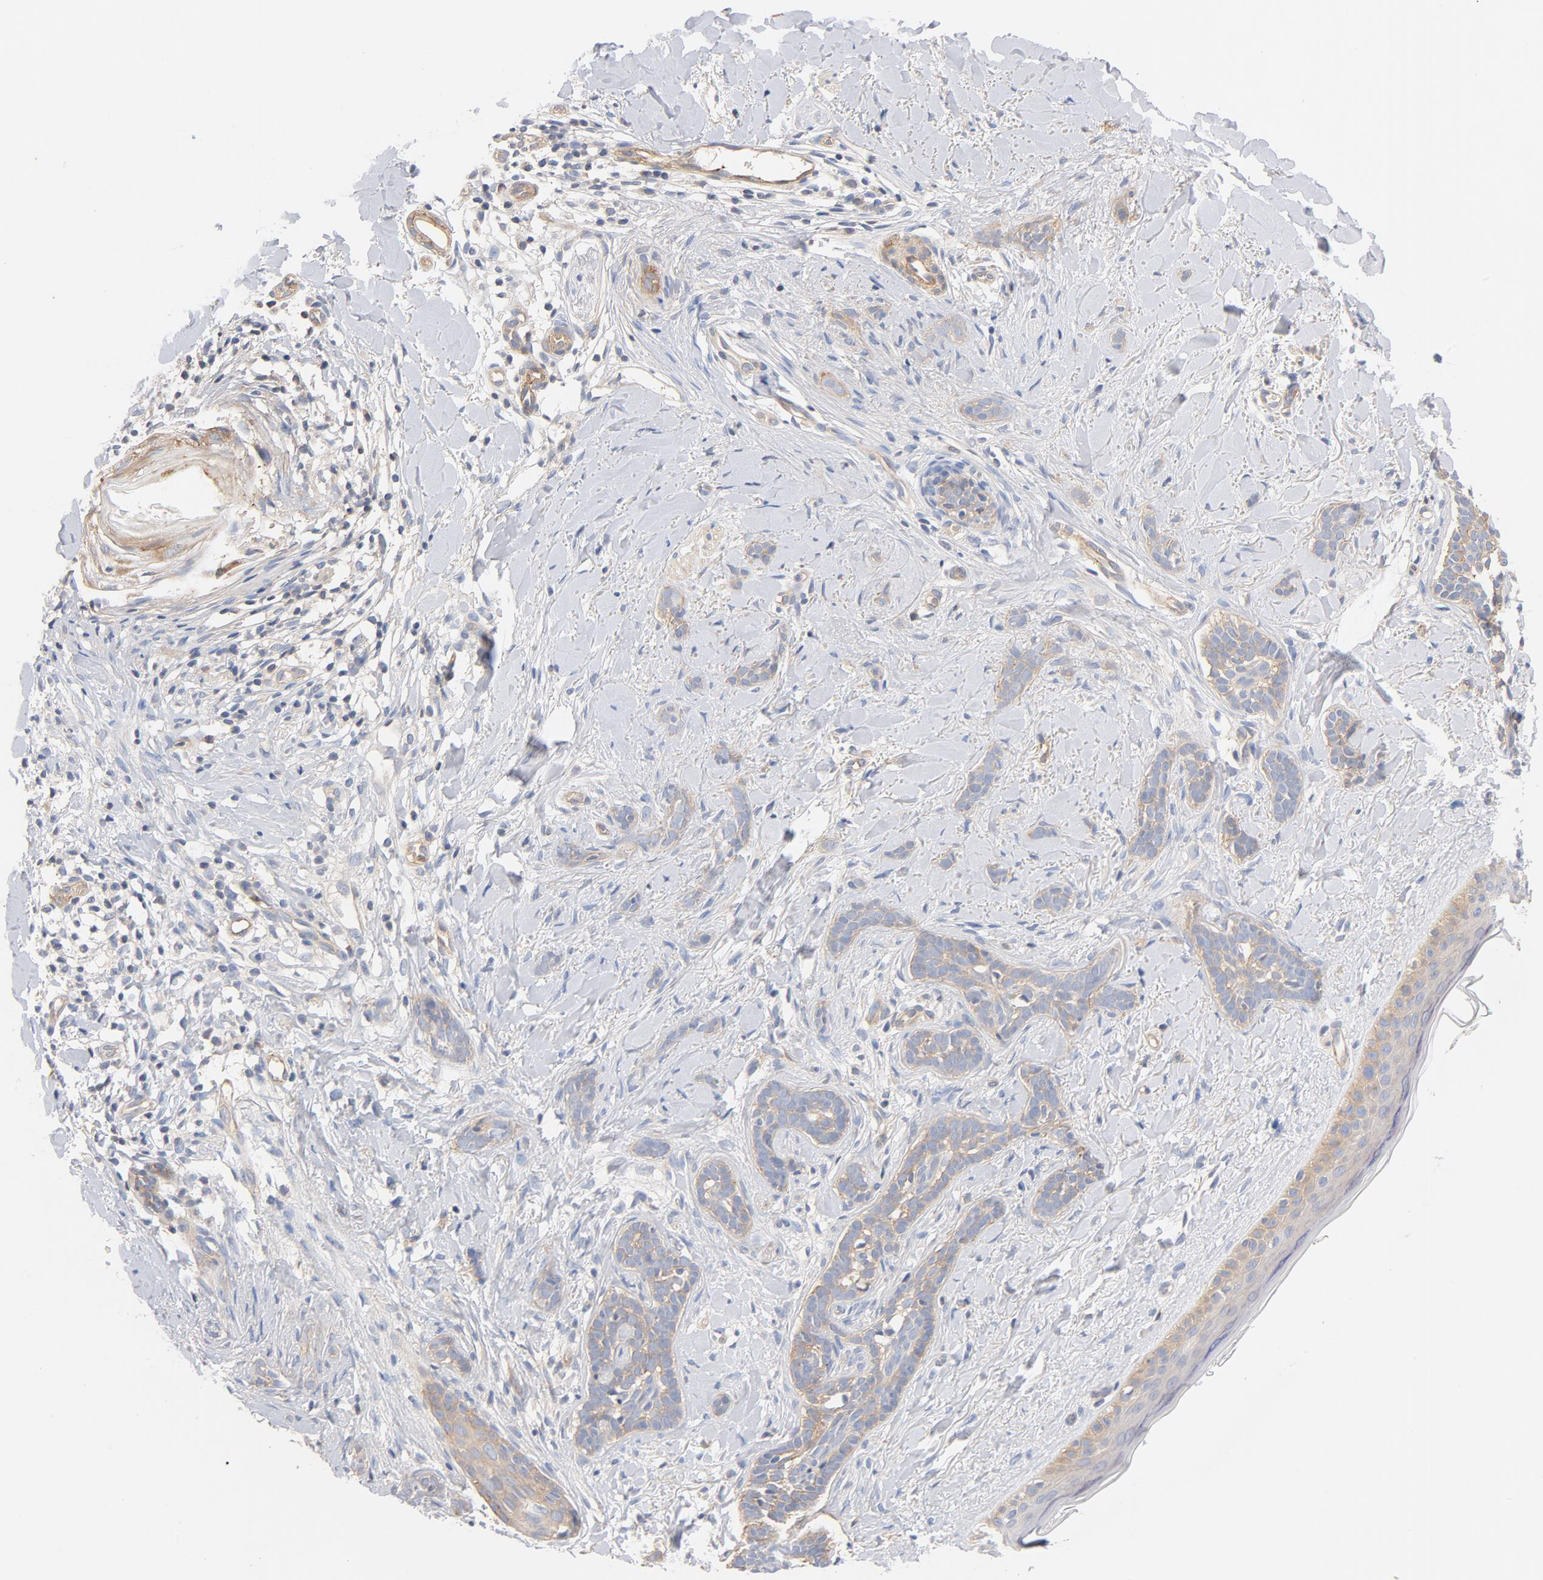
{"staining": {"intensity": "weak", "quantity": ">75%", "location": "cytoplasmic/membranous"}, "tissue": "skin cancer", "cell_type": "Tumor cells", "image_type": "cancer", "snomed": [{"axis": "morphology", "description": "Basal cell carcinoma"}, {"axis": "topography", "description": "Skin"}], "caption": "A low amount of weak cytoplasmic/membranous positivity is appreciated in about >75% of tumor cells in basal cell carcinoma (skin) tissue. Using DAB (brown) and hematoxylin (blue) stains, captured at high magnification using brightfield microscopy.", "gene": "STRN3", "patient": {"sex": "female", "age": 37}}